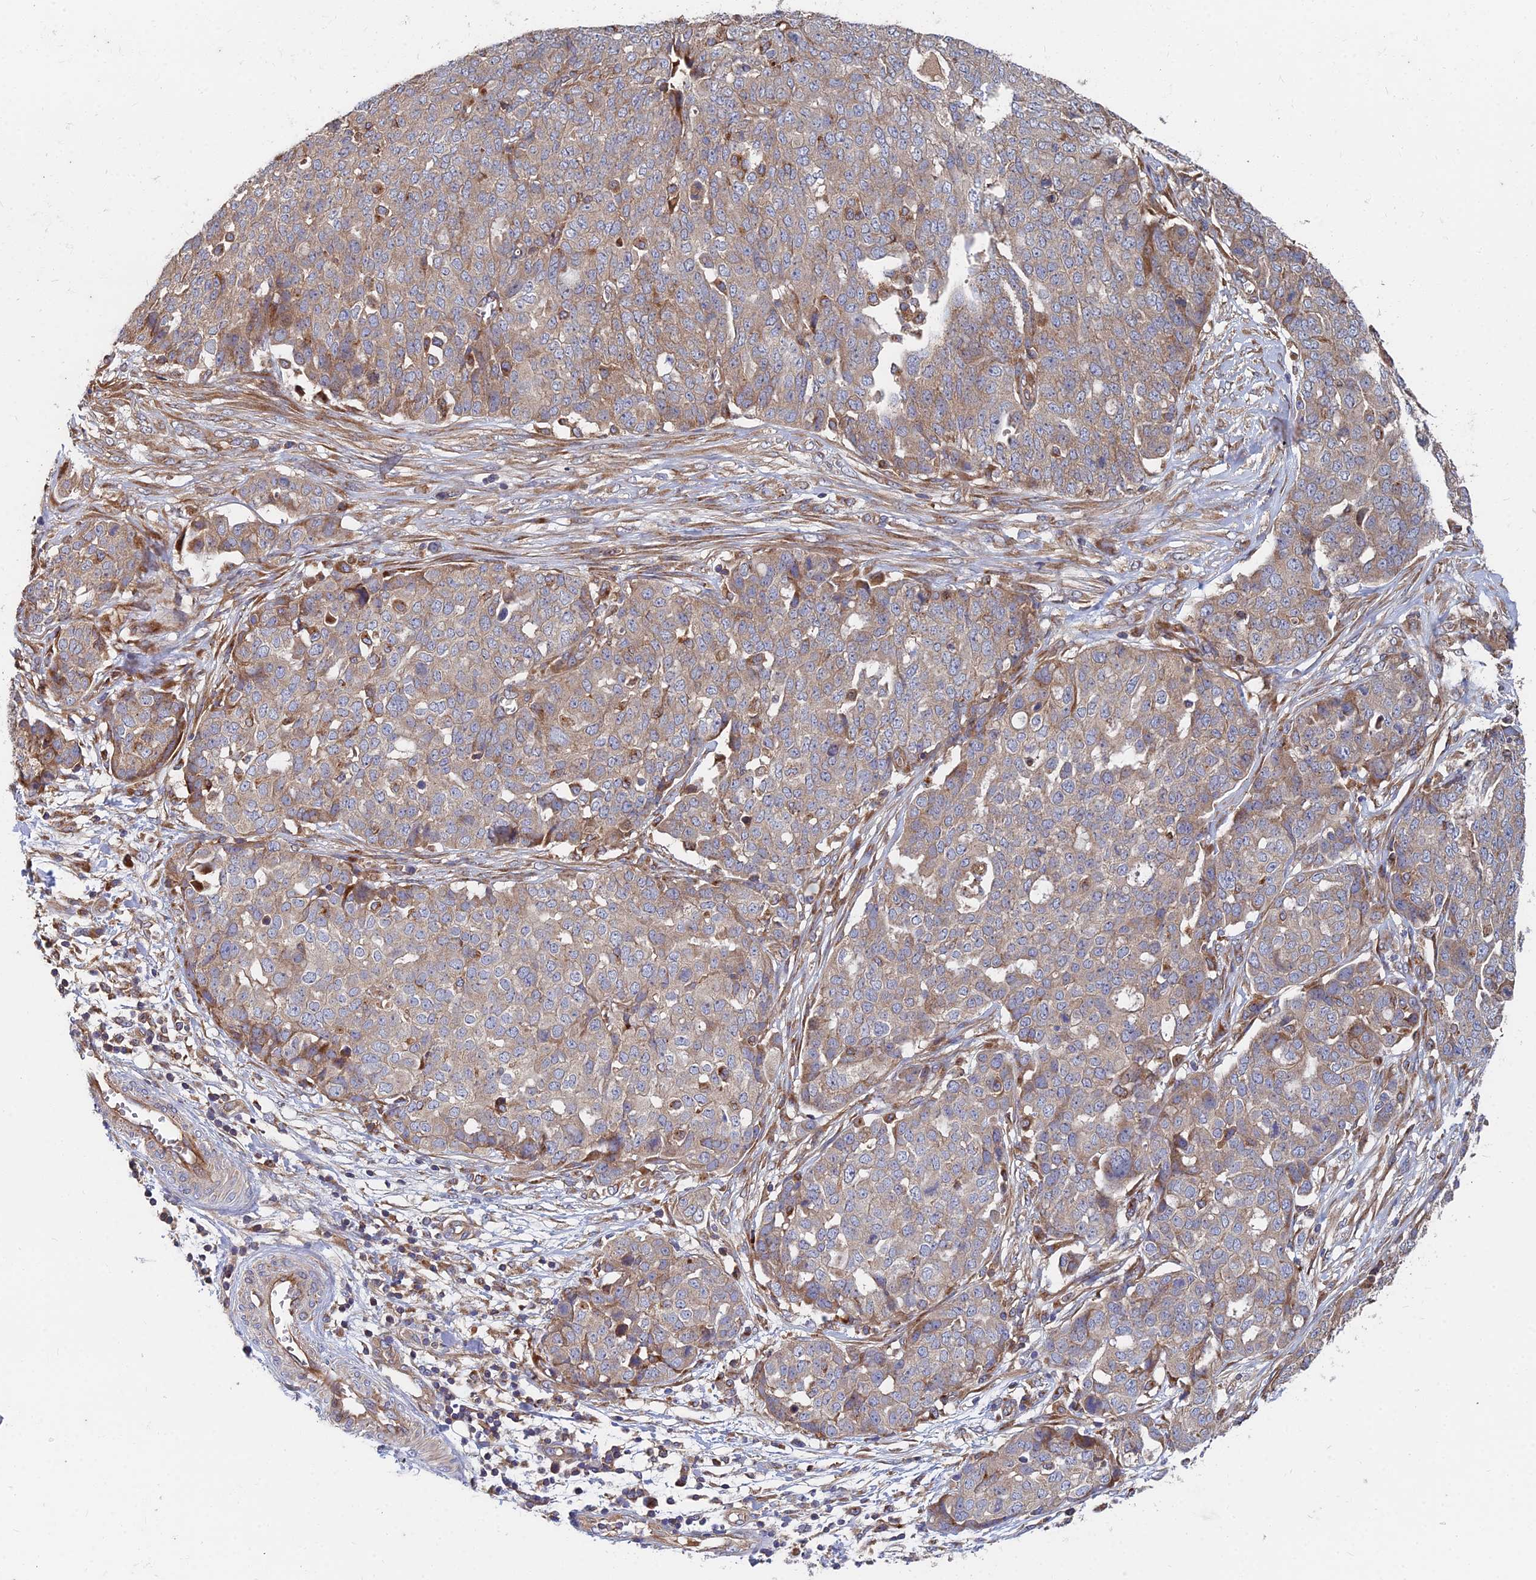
{"staining": {"intensity": "weak", "quantity": ">75%", "location": "cytoplasmic/membranous"}, "tissue": "ovarian cancer", "cell_type": "Tumor cells", "image_type": "cancer", "snomed": [{"axis": "morphology", "description": "Cystadenocarcinoma, serous, NOS"}, {"axis": "topography", "description": "Soft tissue"}, {"axis": "topography", "description": "Ovary"}], "caption": "This is a histology image of immunohistochemistry (IHC) staining of ovarian cancer (serous cystadenocarcinoma), which shows weak expression in the cytoplasmic/membranous of tumor cells.", "gene": "CCZ1", "patient": {"sex": "female", "age": 57}}